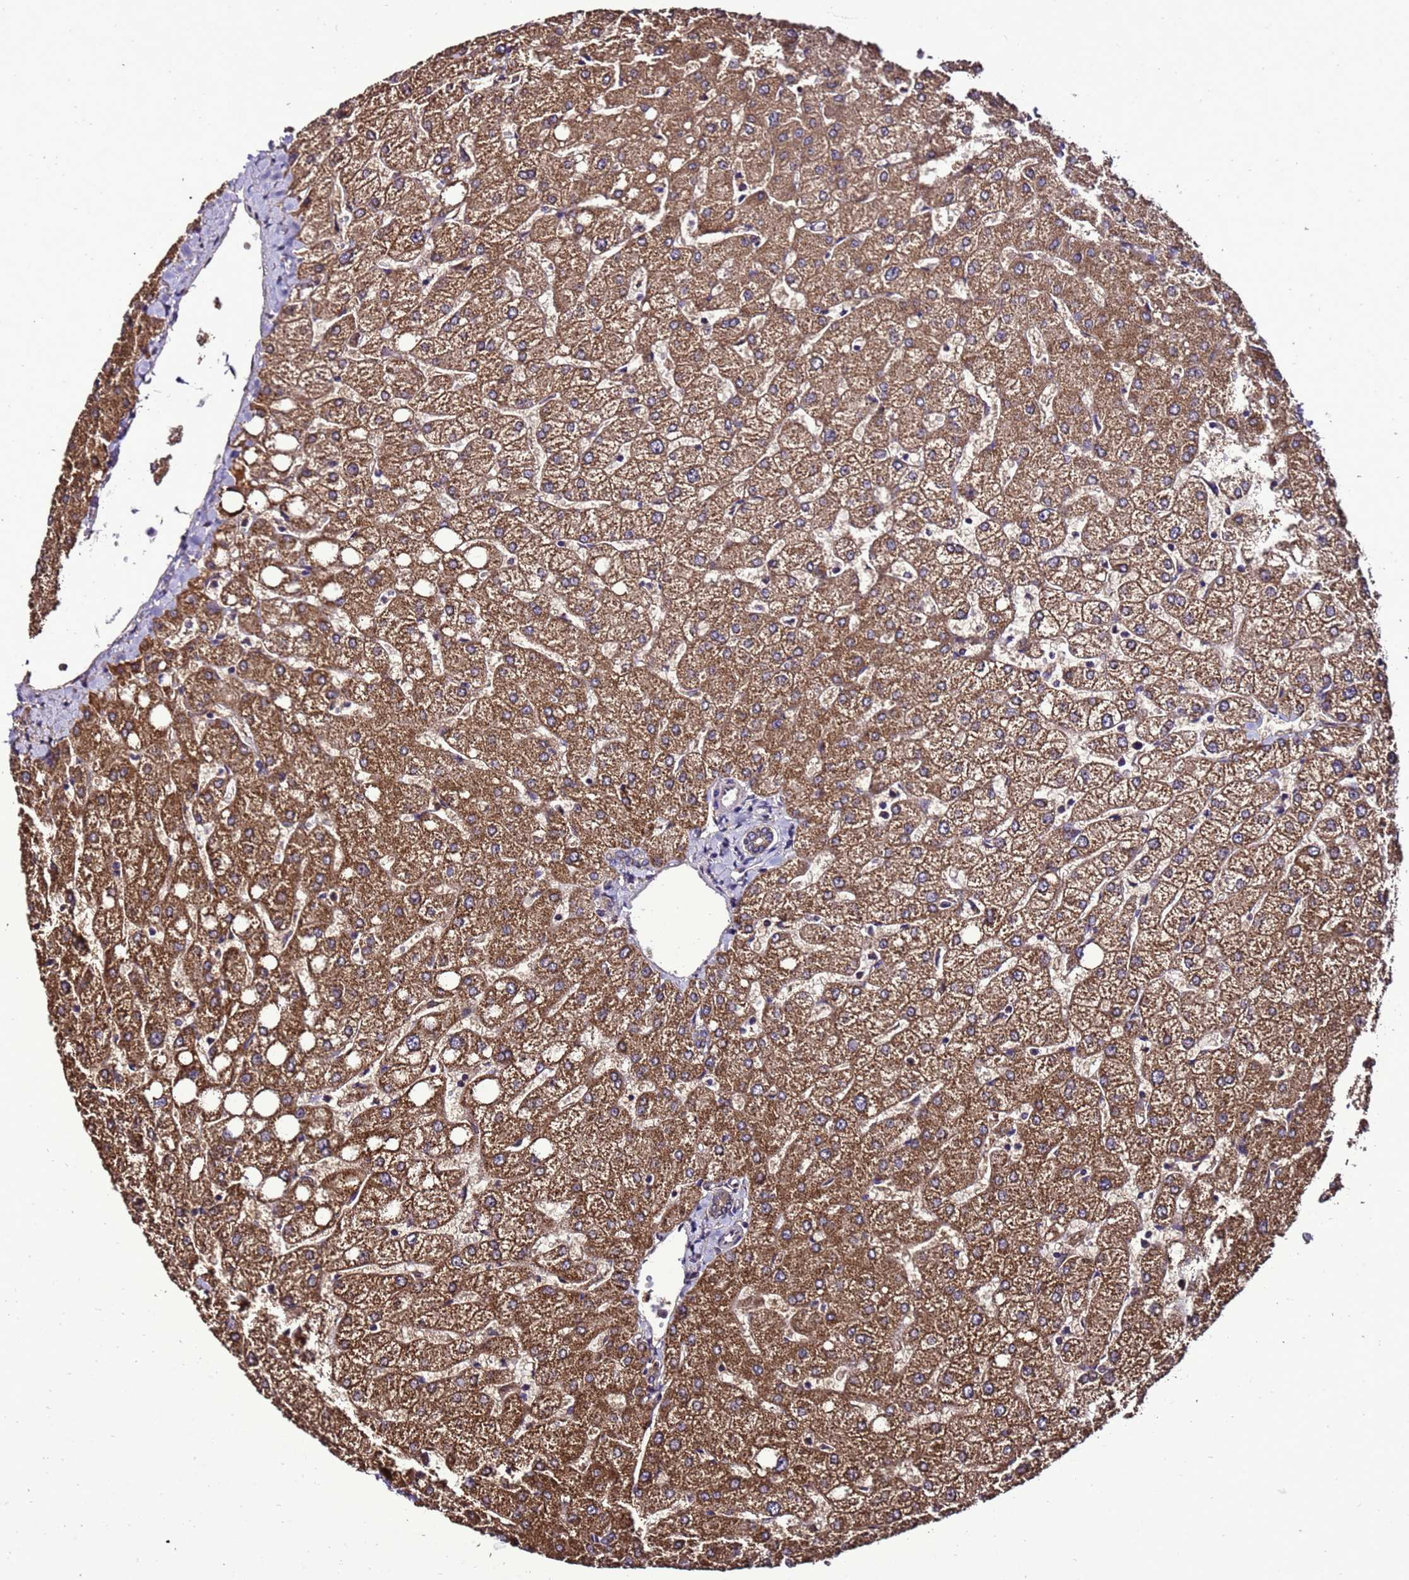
{"staining": {"intensity": "moderate", "quantity": "<25%", "location": "cytoplasmic/membranous"}, "tissue": "liver", "cell_type": "Cholangiocytes", "image_type": "normal", "snomed": [{"axis": "morphology", "description": "Normal tissue, NOS"}, {"axis": "topography", "description": "Liver"}], "caption": "A high-resolution image shows immunohistochemistry (IHC) staining of benign liver, which exhibits moderate cytoplasmic/membranous positivity in about <25% of cholangiocytes.", "gene": "ZNF329", "patient": {"sex": "female", "age": 54}}